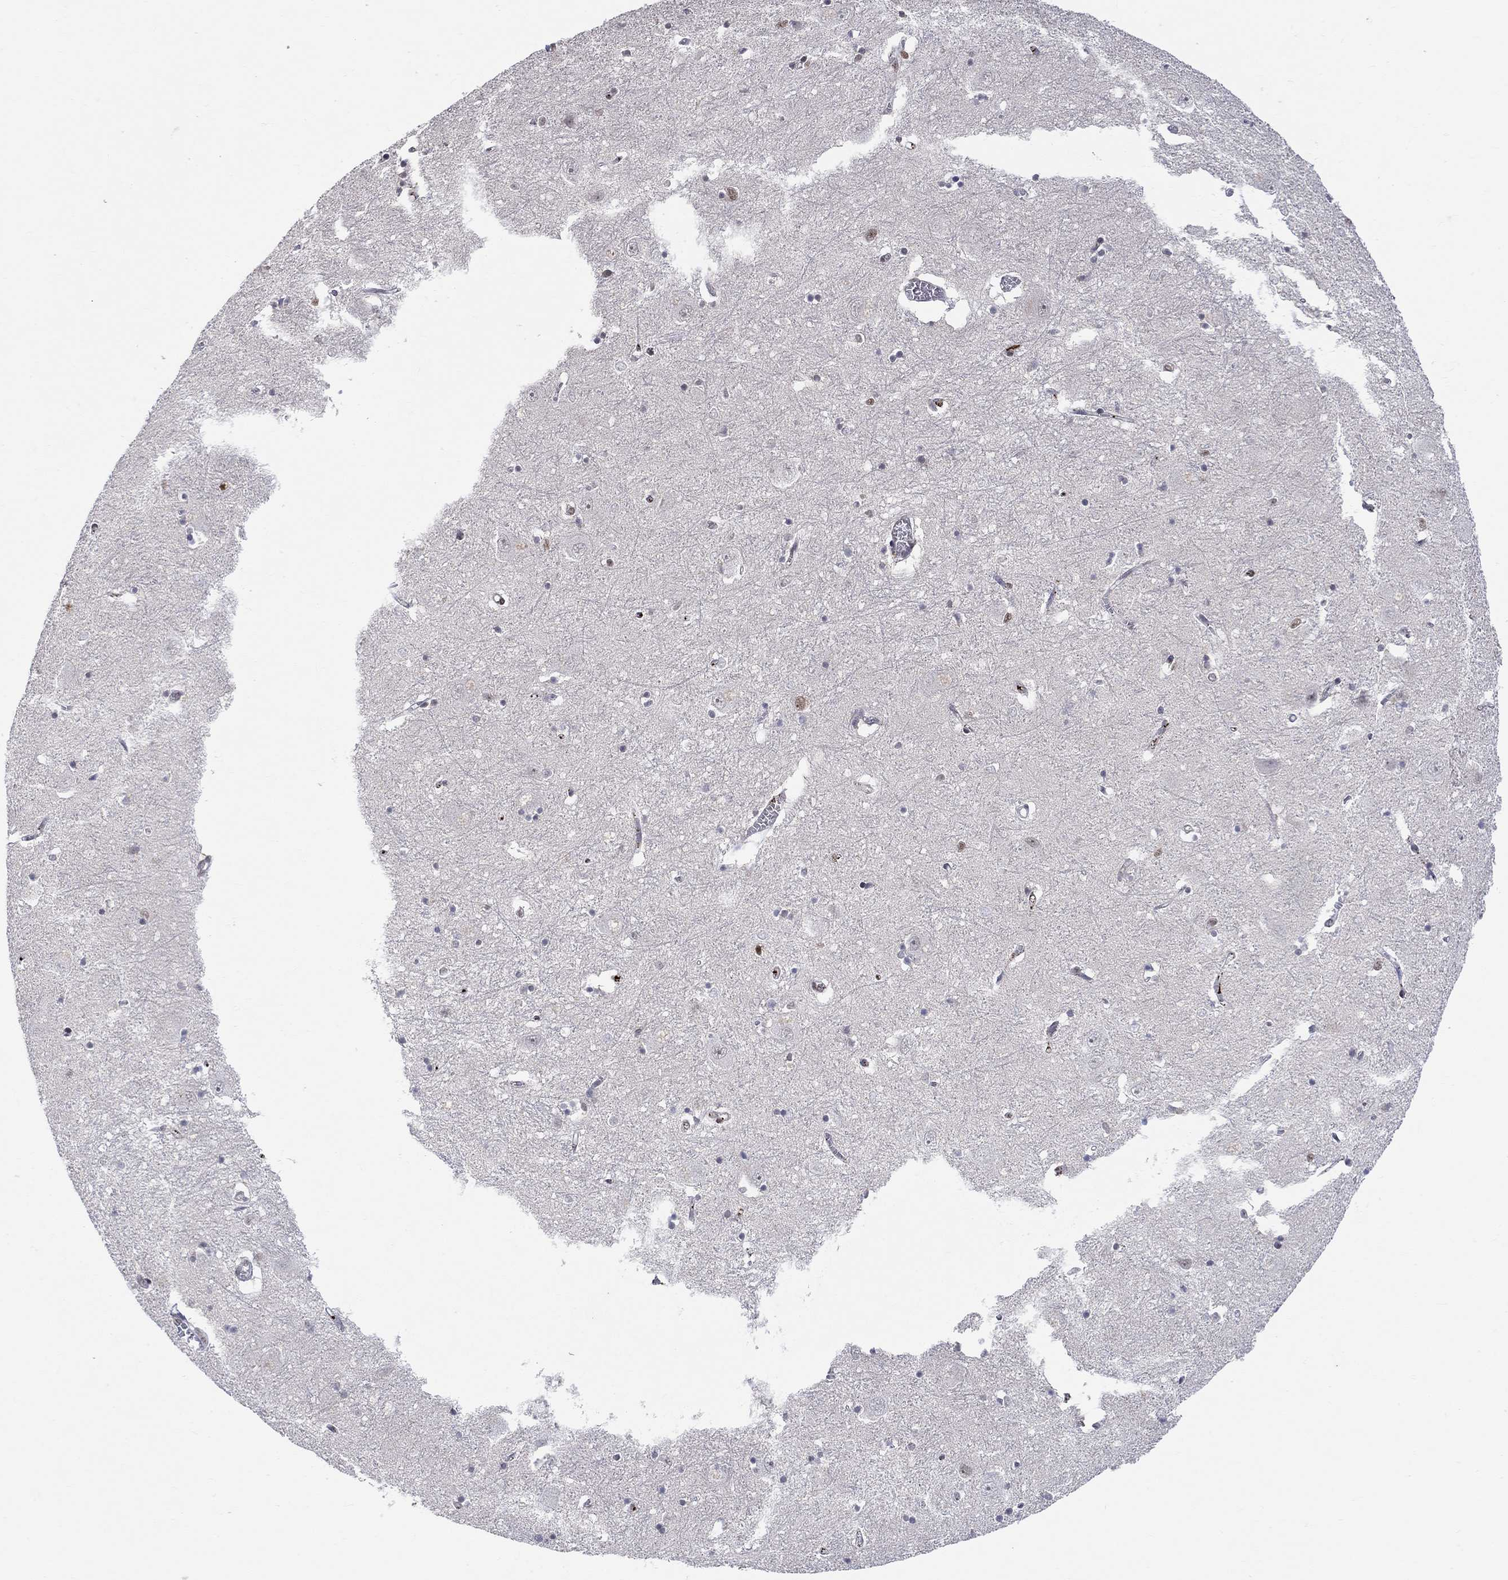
{"staining": {"intensity": "moderate", "quantity": "<25%", "location": "nuclear"}, "tissue": "caudate", "cell_type": "Glial cells", "image_type": "normal", "snomed": [{"axis": "morphology", "description": "Normal tissue, NOS"}, {"axis": "topography", "description": "Lateral ventricle wall"}], "caption": "A high-resolution image shows immunohistochemistry (IHC) staining of unremarkable caudate, which reveals moderate nuclear positivity in approximately <25% of glial cells.", "gene": "KLF12", "patient": {"sex": "male", "age": 54}}